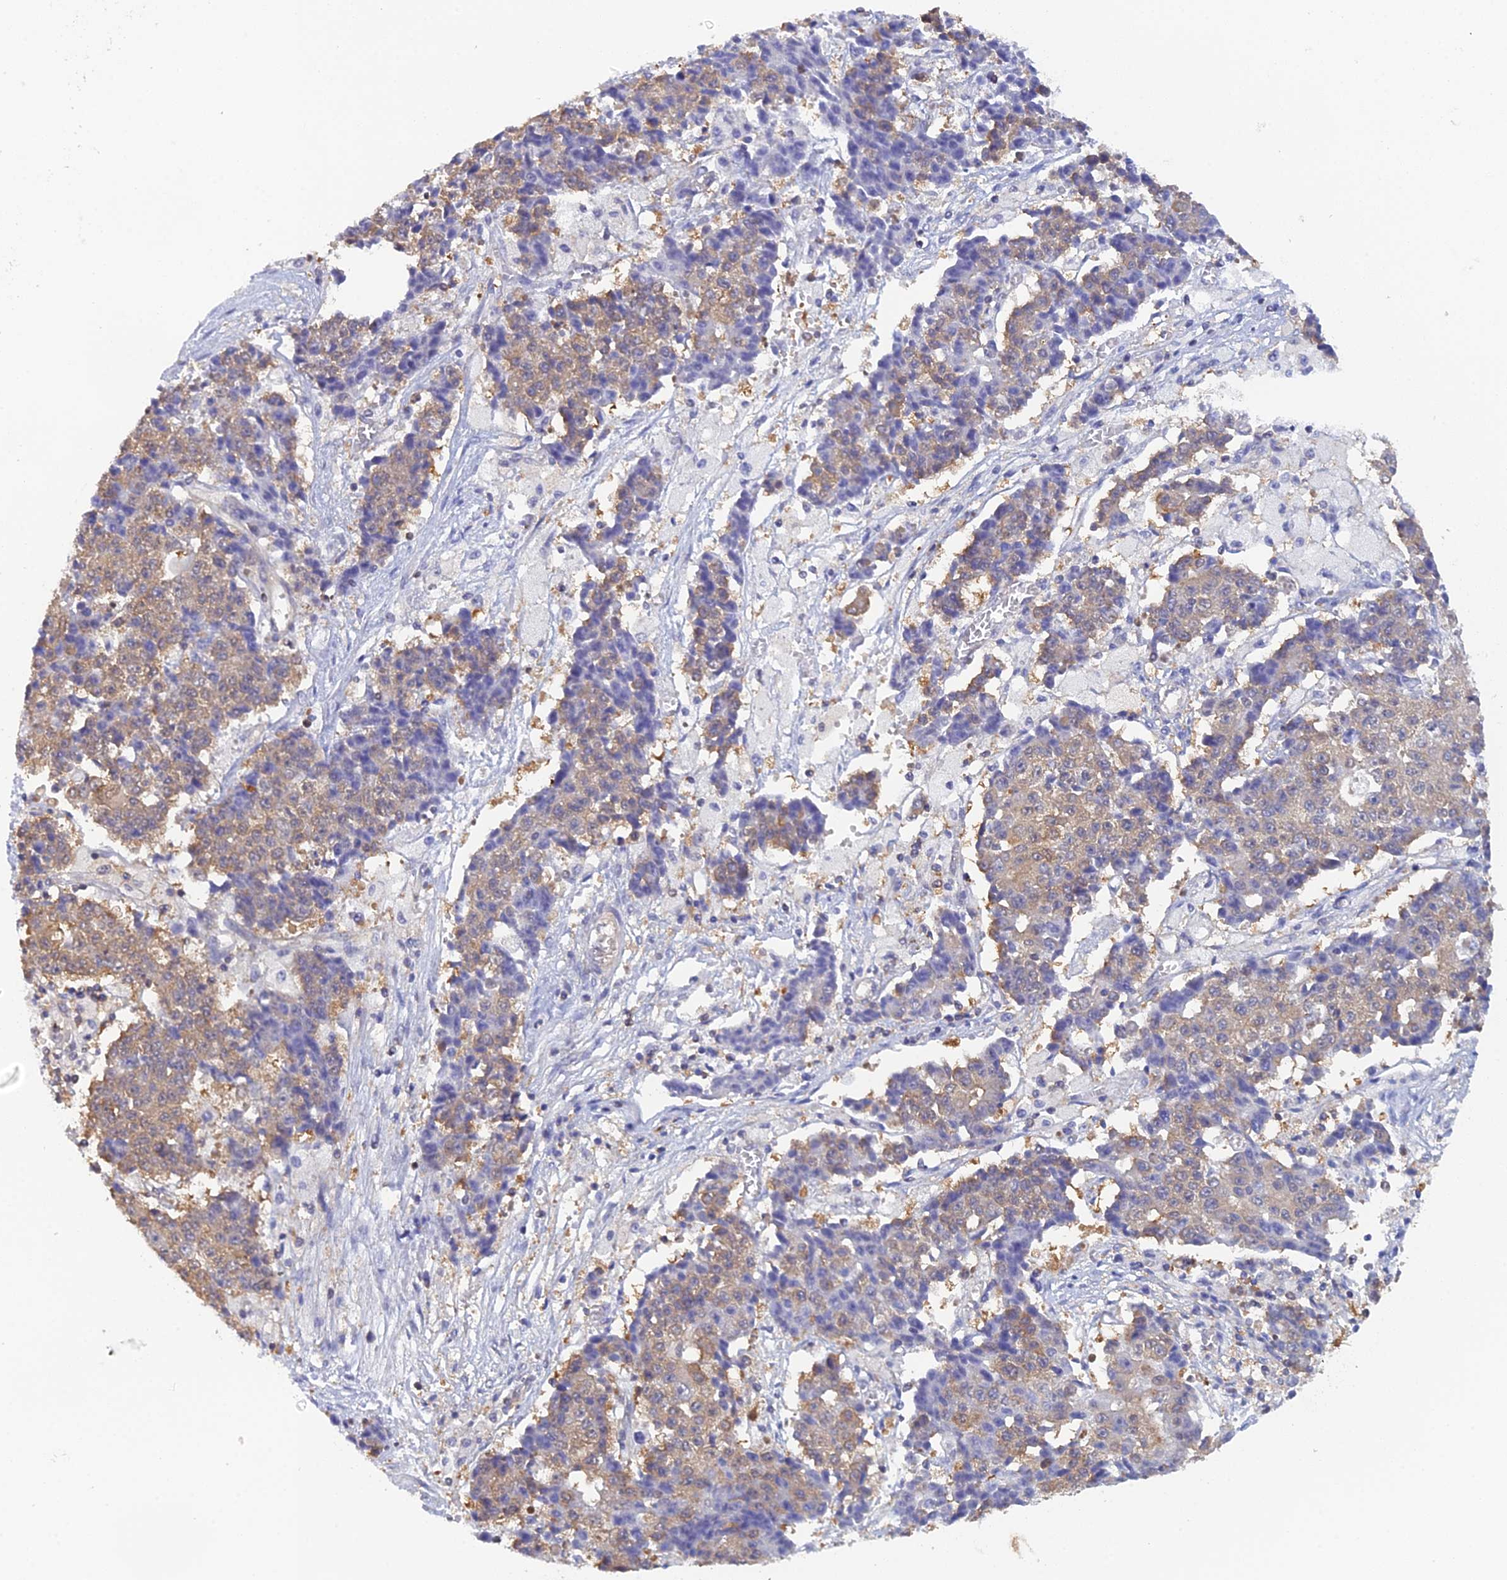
{"staining": {"intensity": "moderate", "quantity": "<25%", "location": "cytoplasmic/membranous"}, "tissue": "ovarian cancer", "cell_type": "Tumor cells", "image_type": "cancer", "snomed": [{"axis": "morphology", "description": "Carcinoma, endometroid"}, {"axis": "topography", "description": "Appendix"}, {"axis": "topography", "description": "Ovary"}], "caption": "Immunohistochemistry (IHC) micrograph of neoplastic tissue: human ovarian endometroid carcinoma stained using IHC demonstrates low levels of moderate protein expression localized specifically in the cytoplasmic/membranous of tumor cells, appearing as a cytoplasmic/membranous brown color.", "gene": "HINT1", "patient": {"sex": "female", "age": 42}}